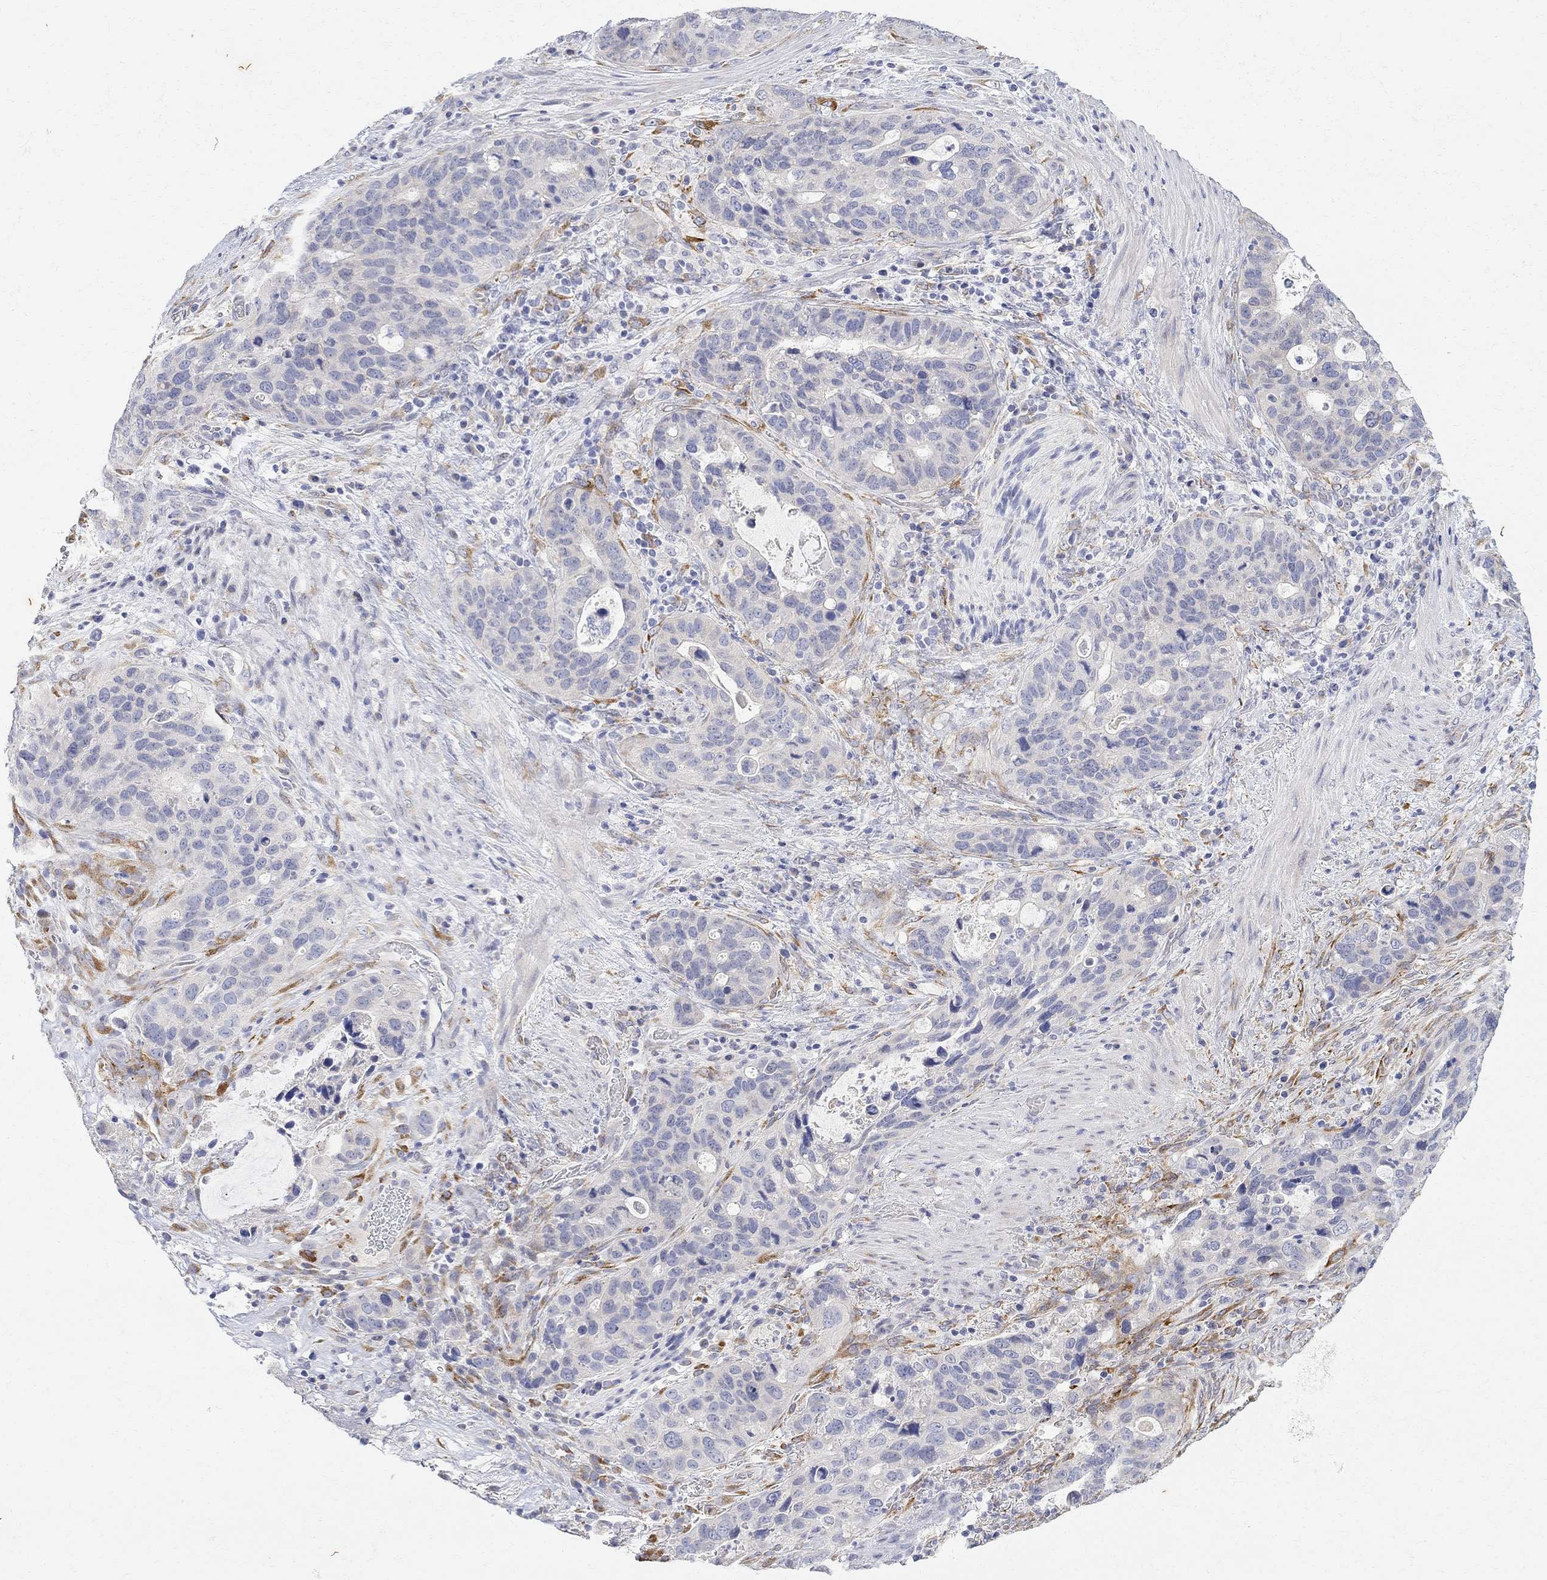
{"staining": {"intensity": "negative", "quantity": "none", "location": "none"}, "tissue": "stomach cancer", "cell_type": "Tumor cells", "image_type": "cancer", "snomed": [{"axis": "morphology", "description": "Adenocarcinoma, NOS"}, {"axis": "topography", "description": "Stomach"}], "caption": "DAB immunohistochemical staining of stomach adenocarcinoma shows no significant staining in tumor cells.", "gene": "FNDC5", "patient": {"sex": "male", "age": 54}}